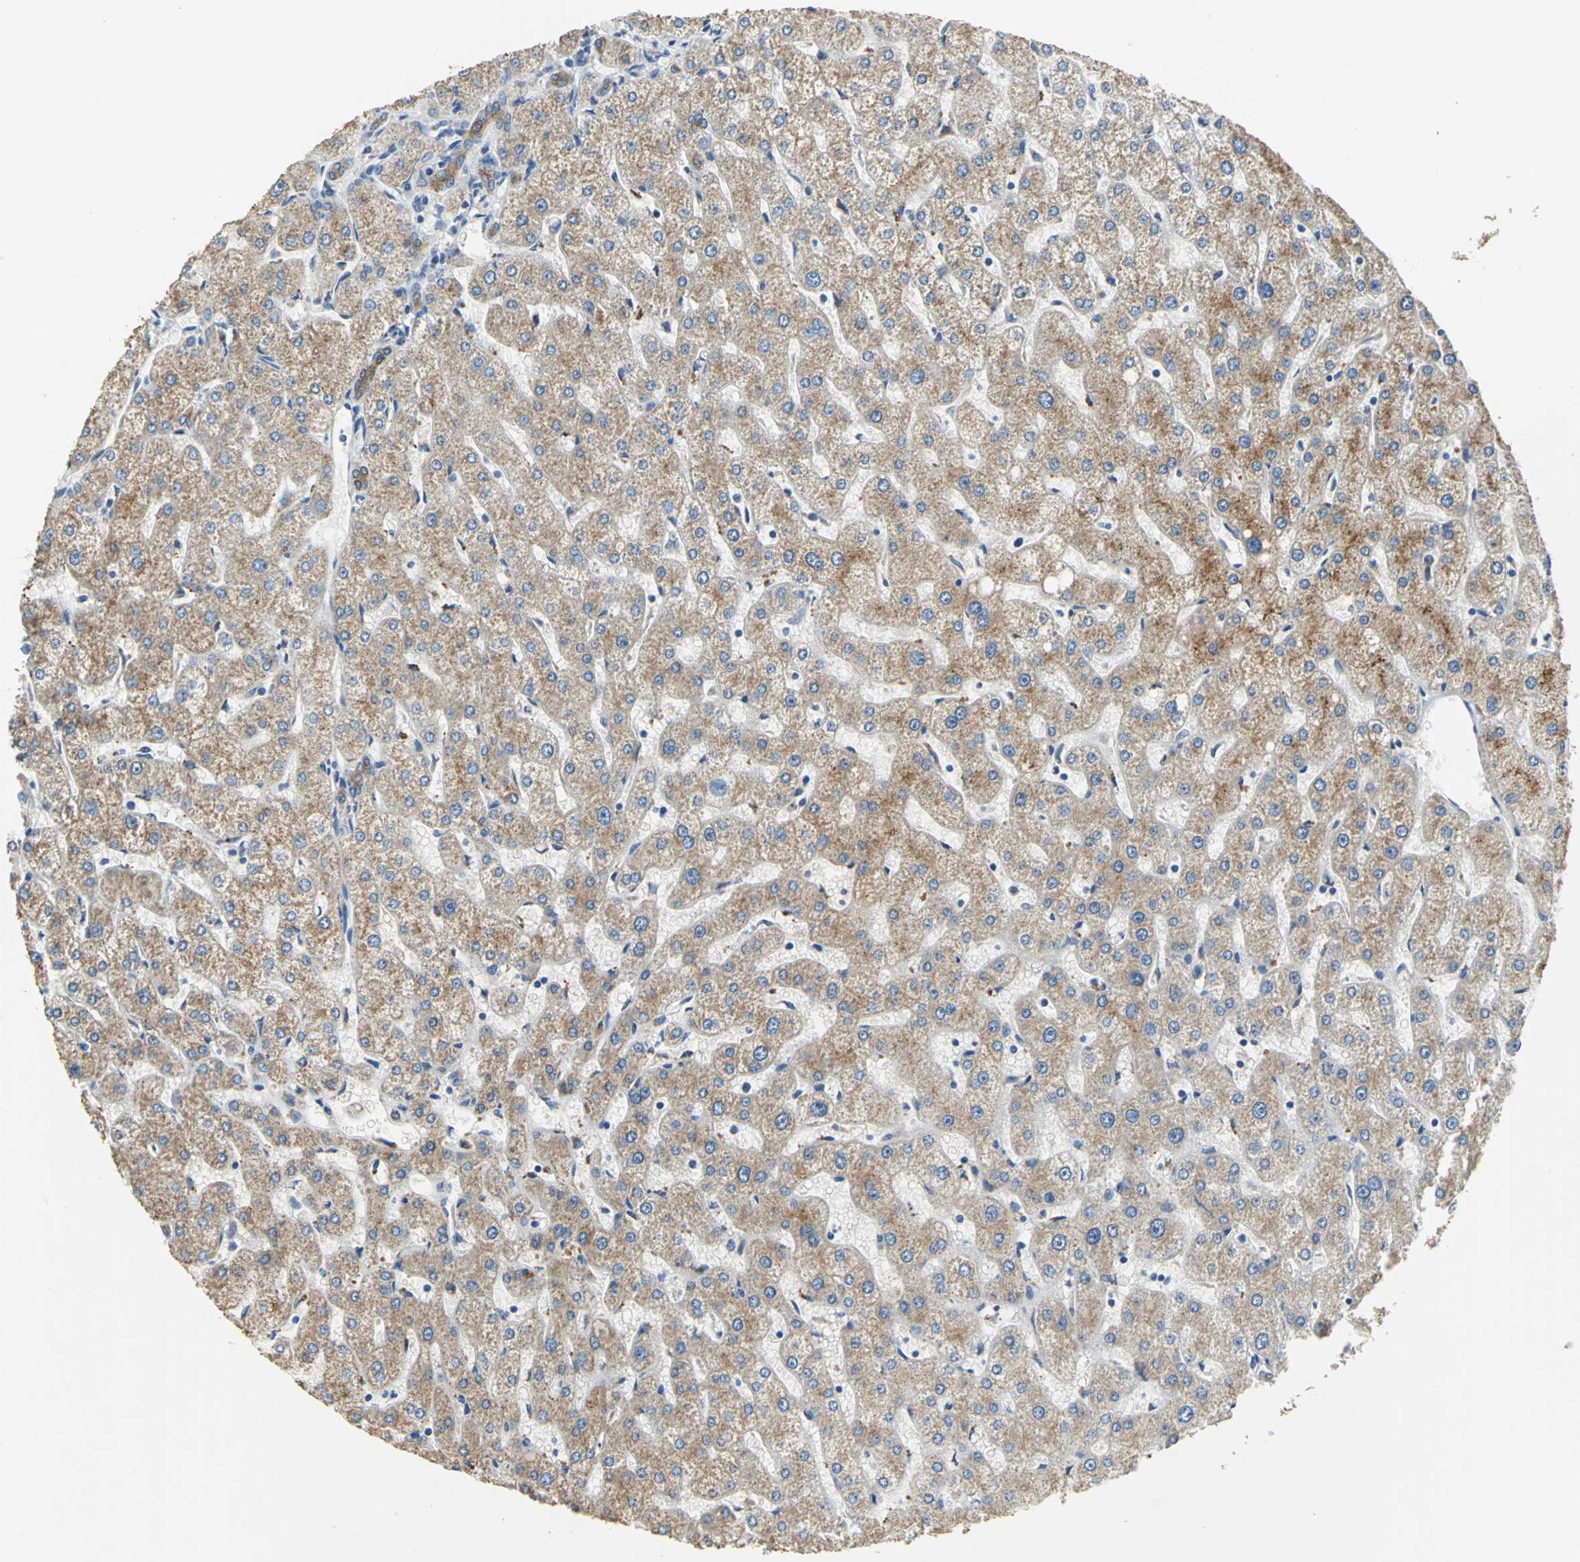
{"staining": {"intensity": "moderate", "quantity": ">75%", "location": "cytoplasmic/membranous"}, "tissue": "liver", "cell_type": "Cholangiocytes", "image_type": "normal", "snomed": [{"axis": "morphology", "description": "Normal tissue, NOS"}, {"axis": "topography", "description": "Liver"}], "caption": "The histopathology image displays staining of normal liver, revealing moderate cytoplasmic/membranous protein expression (brown color) within cholangiocytes.", "gene": "RASD2", "patient": {"sex": "male", "age": 67}}